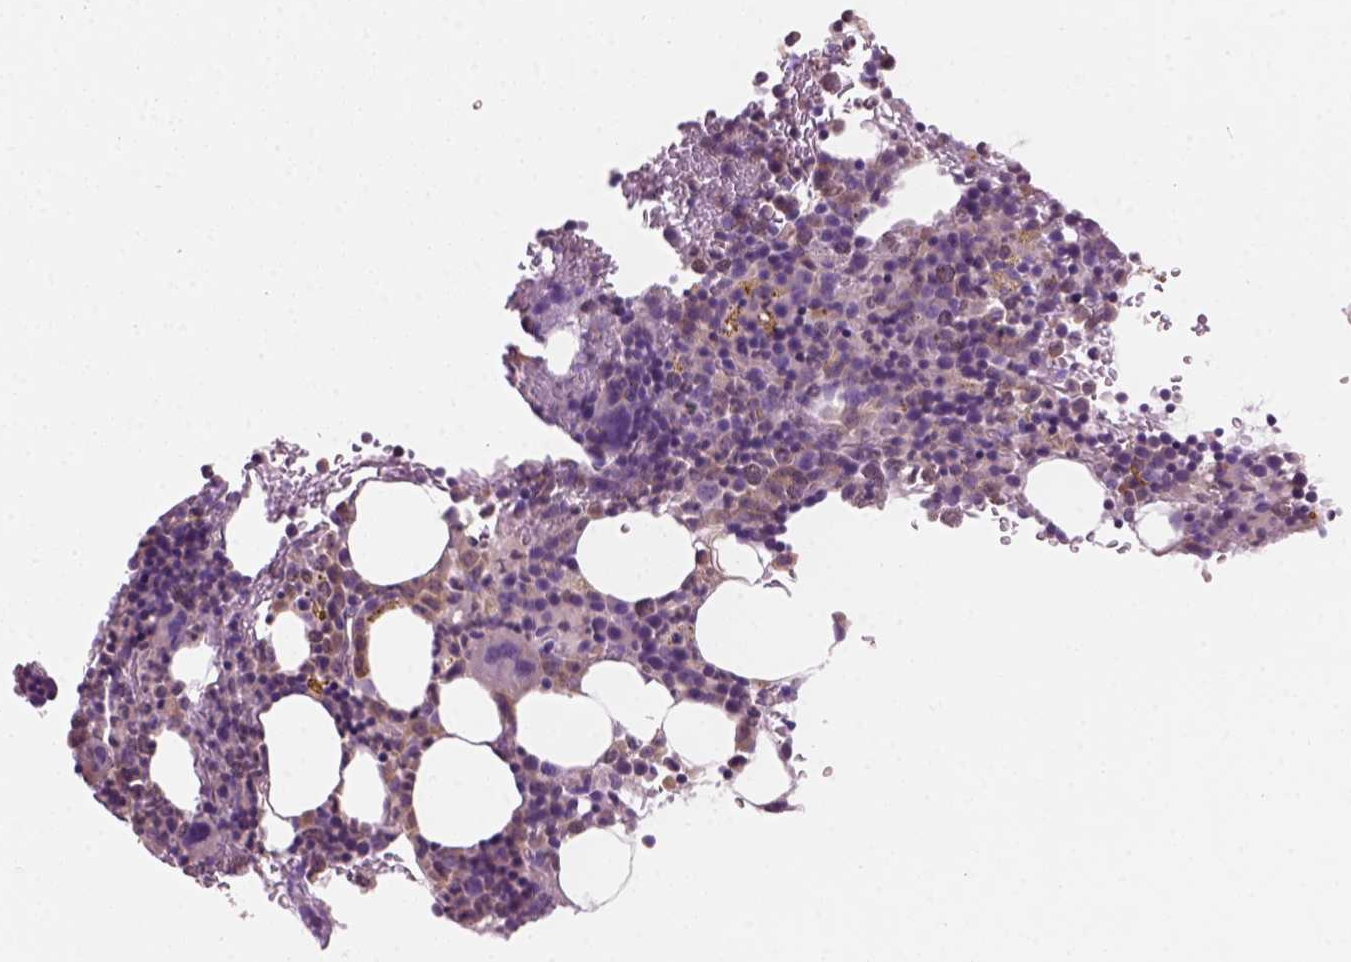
{"staining": {"intensity": "weak", "quantity": "<25%", "location": "cytoplasmic/membranous"}, "tissue": "bone marrow", "cell_type": "Hematopoietic cells", "image_type": "normal", "snomed": [{"axis": "morphology", "description": "Normal tissue, NOS"}, {"axis": "topography", "description": "Bone marrow"}], "caption": "This is an immunohistochemistry (IHC) photomicrograph of unremarkable human bone marrow. There is no expression in hematopoietic cells.", "gene": "CD84", "patient": {"sex": "male", "age": 63}}